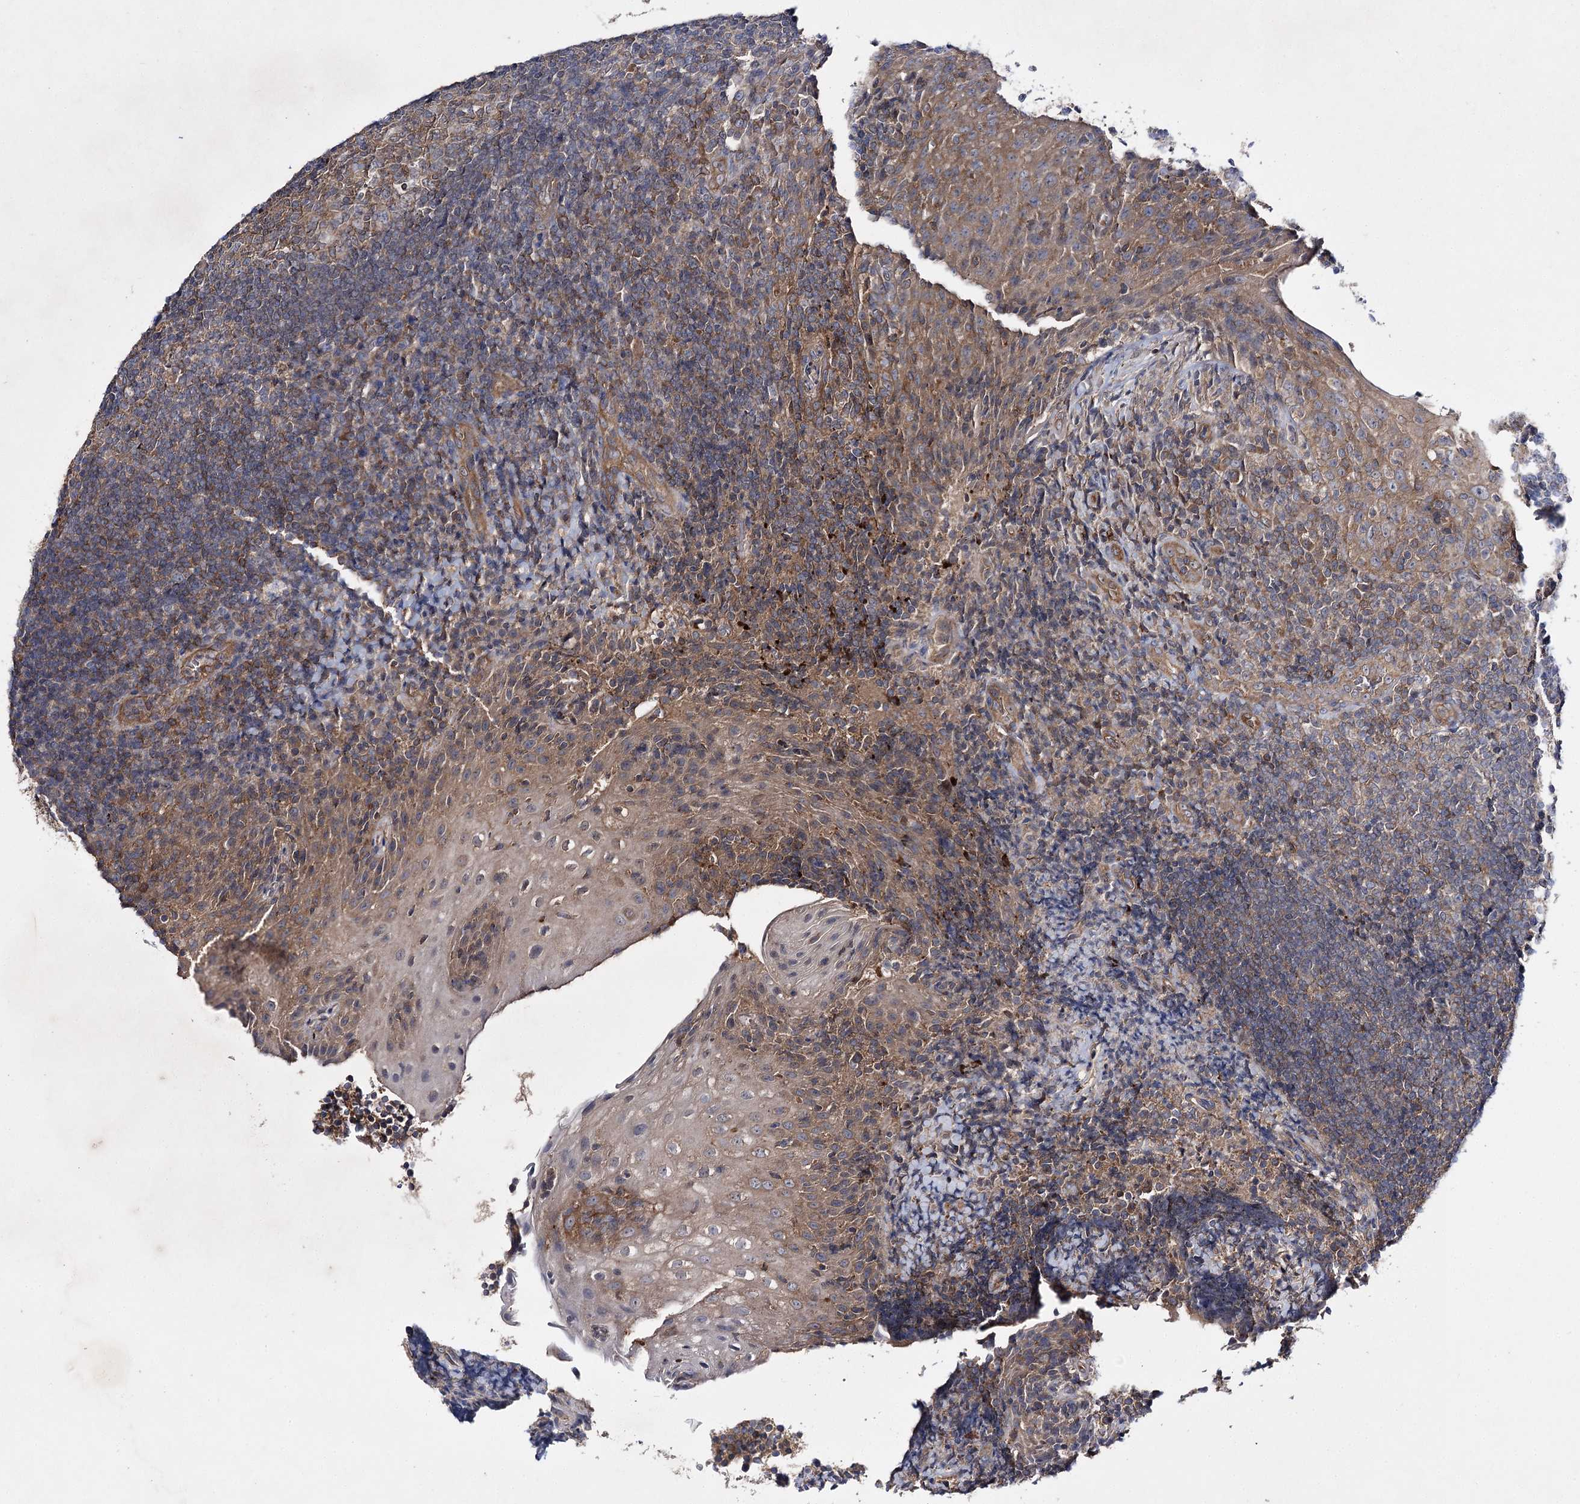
{"staining": {"intensity": "weak", "quantity": ">75%", "location": "cytoplasmic/membranous"}, "tissue": "tonsil", "cell_type": "Germinal center cells", "image_type": "normal", "snomed": [{"axis": "morphology", "description": "Normal tissue, NOS"}, {"axis": "topography", "description": "Tonsil"}], "caption": "High-power microscopy captured an immunohistochemistry (IHC) micrograph of benign tonsil, revealing weak cytoplasmic/membranous positivity in about >75% of germinal center cells. The staining was performed using DAB (3,3'-diaminobenzidine), with brown indicating positive protein expression. Nuclei are stained blue with hematoxylin.", "gene": "BCR", "patient": {"sex": "male", "age": 37}}